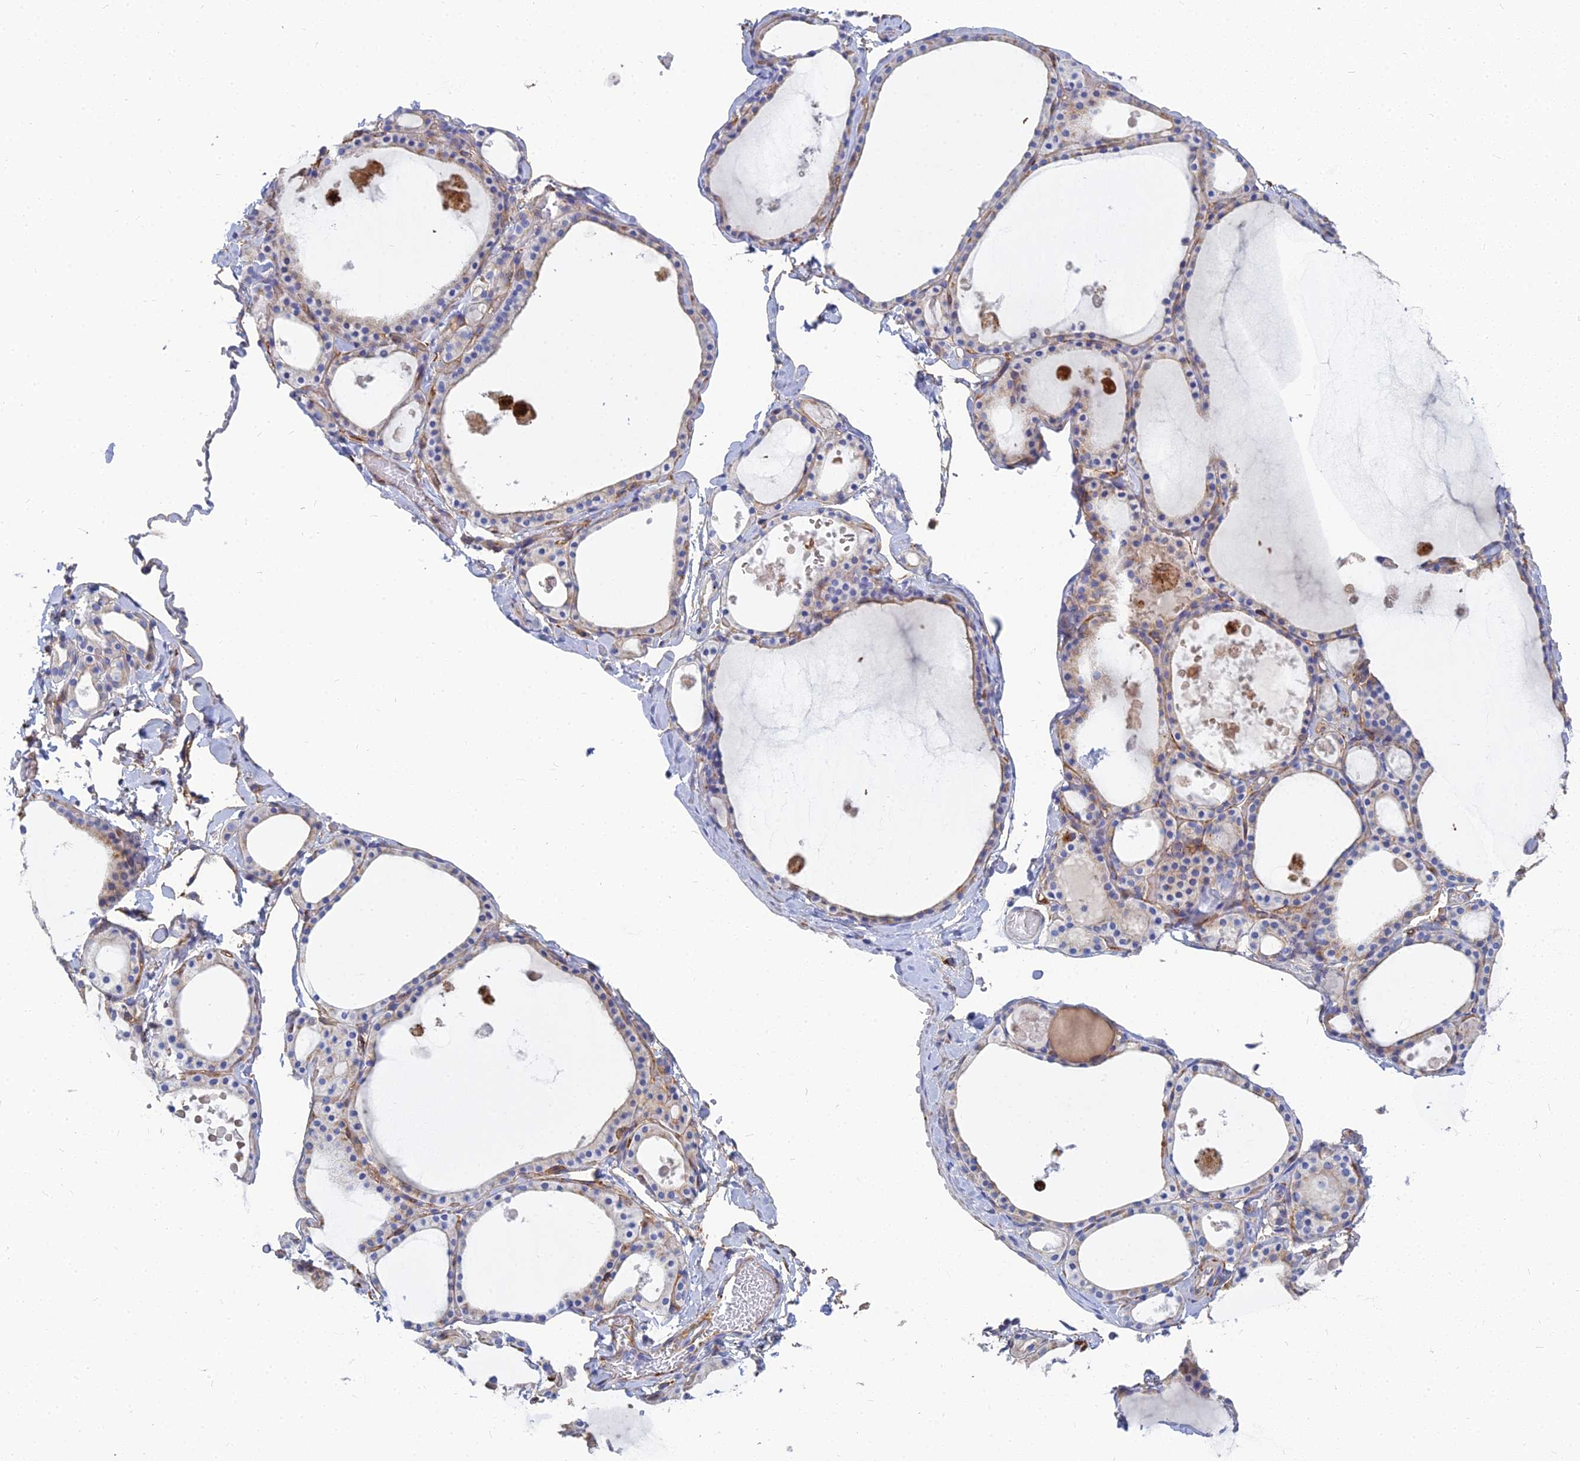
{"staining": {"intensity": "negative", "quantity": "none", "location": "none"}, "tissue": "thyroid gland", "cell_type": "Glandular cells", "image_type": "normal", "snomed": [{"axis": "morphology", "description": "Normal tissue, NOS"}, {"axis": "topography", "description": "Thyroid gland"}], "caption": "Immunohistochemical staining of normal thyroid gland reveals no significant positivity in glandular cells.", "gene": "VAT1", "patient": {"sex": "male", "age": 56}}